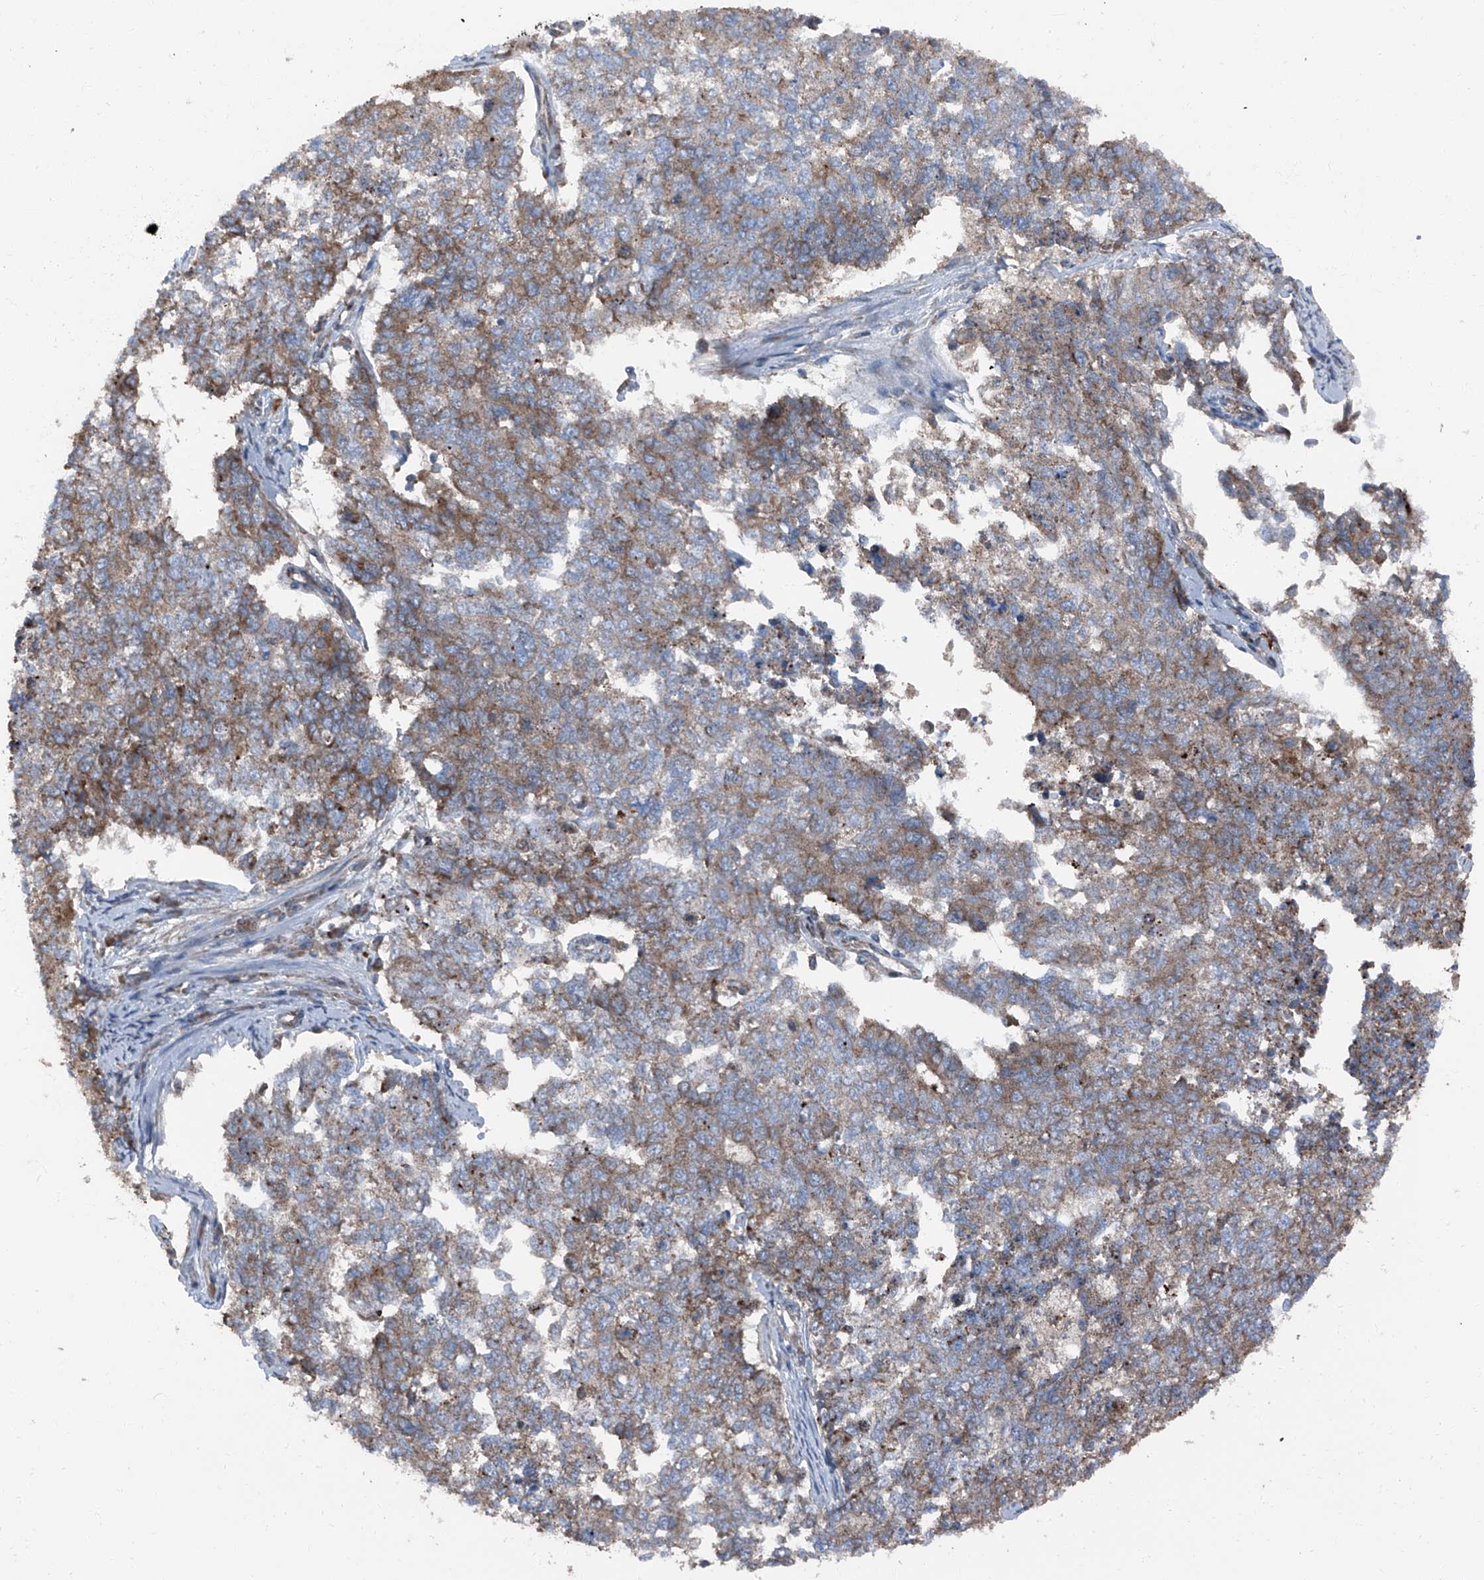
{"staining": {"intensity": "moderate", "quantity": "25%-75%", "location": "cytoplasmic/membranous"}, "tissue": "cervical cancer", "cell_type": "Tumor cells", "image_type": "cancer", "snomed": [{"axis": "morphology", "description": "Squamous cell carcinoma, NOS"}, {"axis": "topography", "description": "Cervix"}], "caption": "Immunohistochemical staining of human squamous cell carcinoma (cervical) reveals medium levels of moderate cytoplasmic/membranous protein positivity in about 25%-75% of tumor cells. The staining is performed using DAB brown chromogen to label protein expression. The nuclei are counter-stained blue using hematoxylin.", "gene": "LIMK1", "patient": {"sex": "female", "age": 63}}